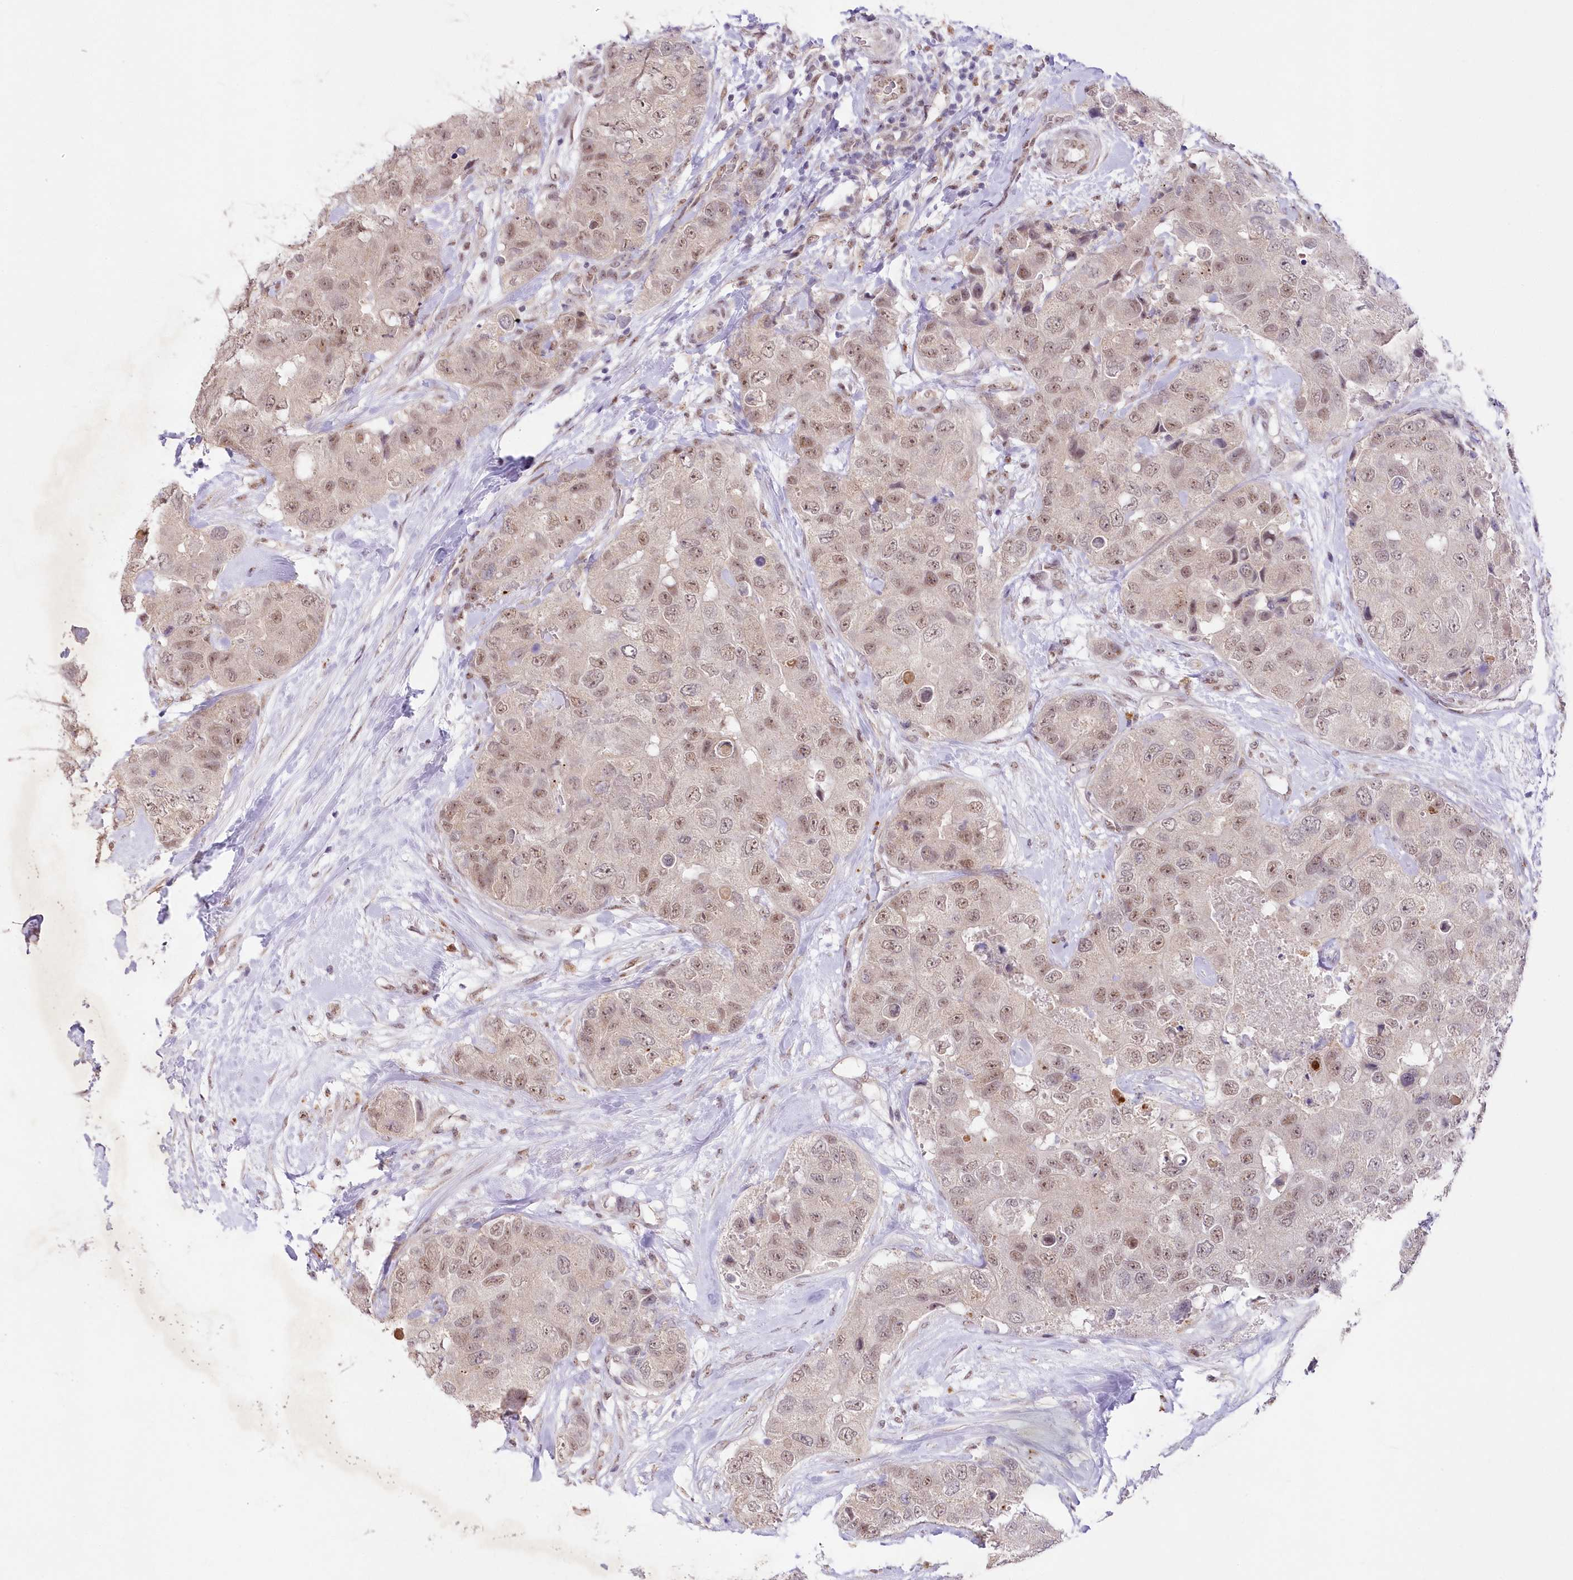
{"staining": {"intensity": "moderate", "quantity": ">75%", "location": "nuclear"}, "tissue": "breast cancer", "cell_type": "Tumor cells", "image_type": "cancer", "snomed": [{"axis": "morphology", "description": "Duct carcinoma"}, {"axis": "topography", "description": "Breast"}], "caption": "IHC histopathology image of human breast cancer stained for a protein (brown), which shows medium levels of moderate nuclear positivity in approximately >75% of tumor cells.", "gene": "RBM27", "patient": {"sex": "female", "age": 62}}